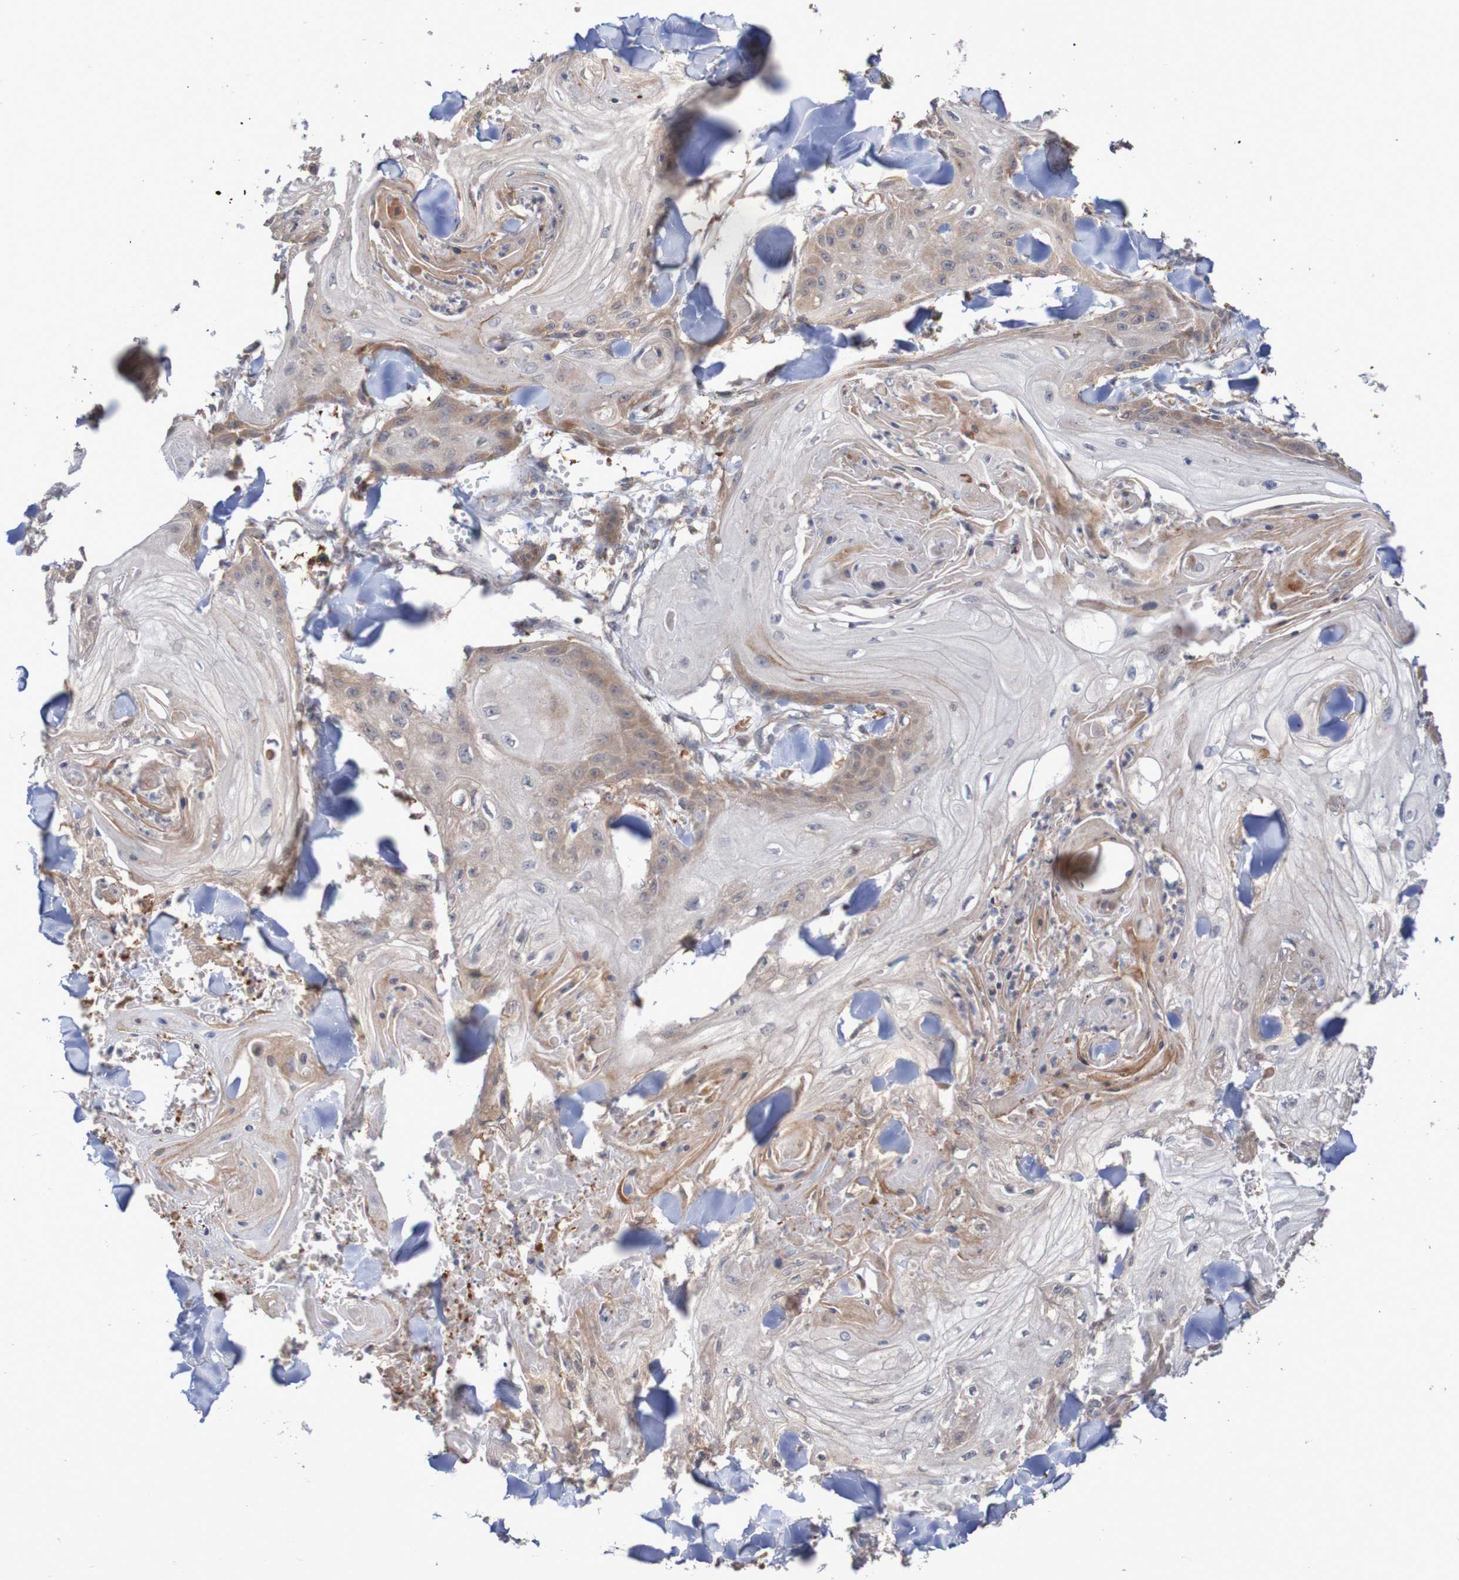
{"staining": {"intensity": "moderate", "quantity": "25%-75%", "location": "cytoplasmic/membranous"}, "tissue": "skin cancer", "cell_type": "Tumor cells", "image_type": "cancer", "snomed": [{"axis": "morphology", "description": "Squamous cell carcinoma, NOS"}, {"axis": "topography", "description": "Skin"}], "caption": "IHC staining of skin cancer (squamous cell carcinoma), which displays medium levels of moderate cytoplasmic/membranous expression in about 25%-75% of tumor cells indicating moderate cytoplasmic/membranous protein positivity. The staining was performed using DAB (brown) for protein detection and nuclei were counterstained in hematoxylin (blue).", "gene": "C3orf18", "patient": {"sex": "male", "age": 74}}